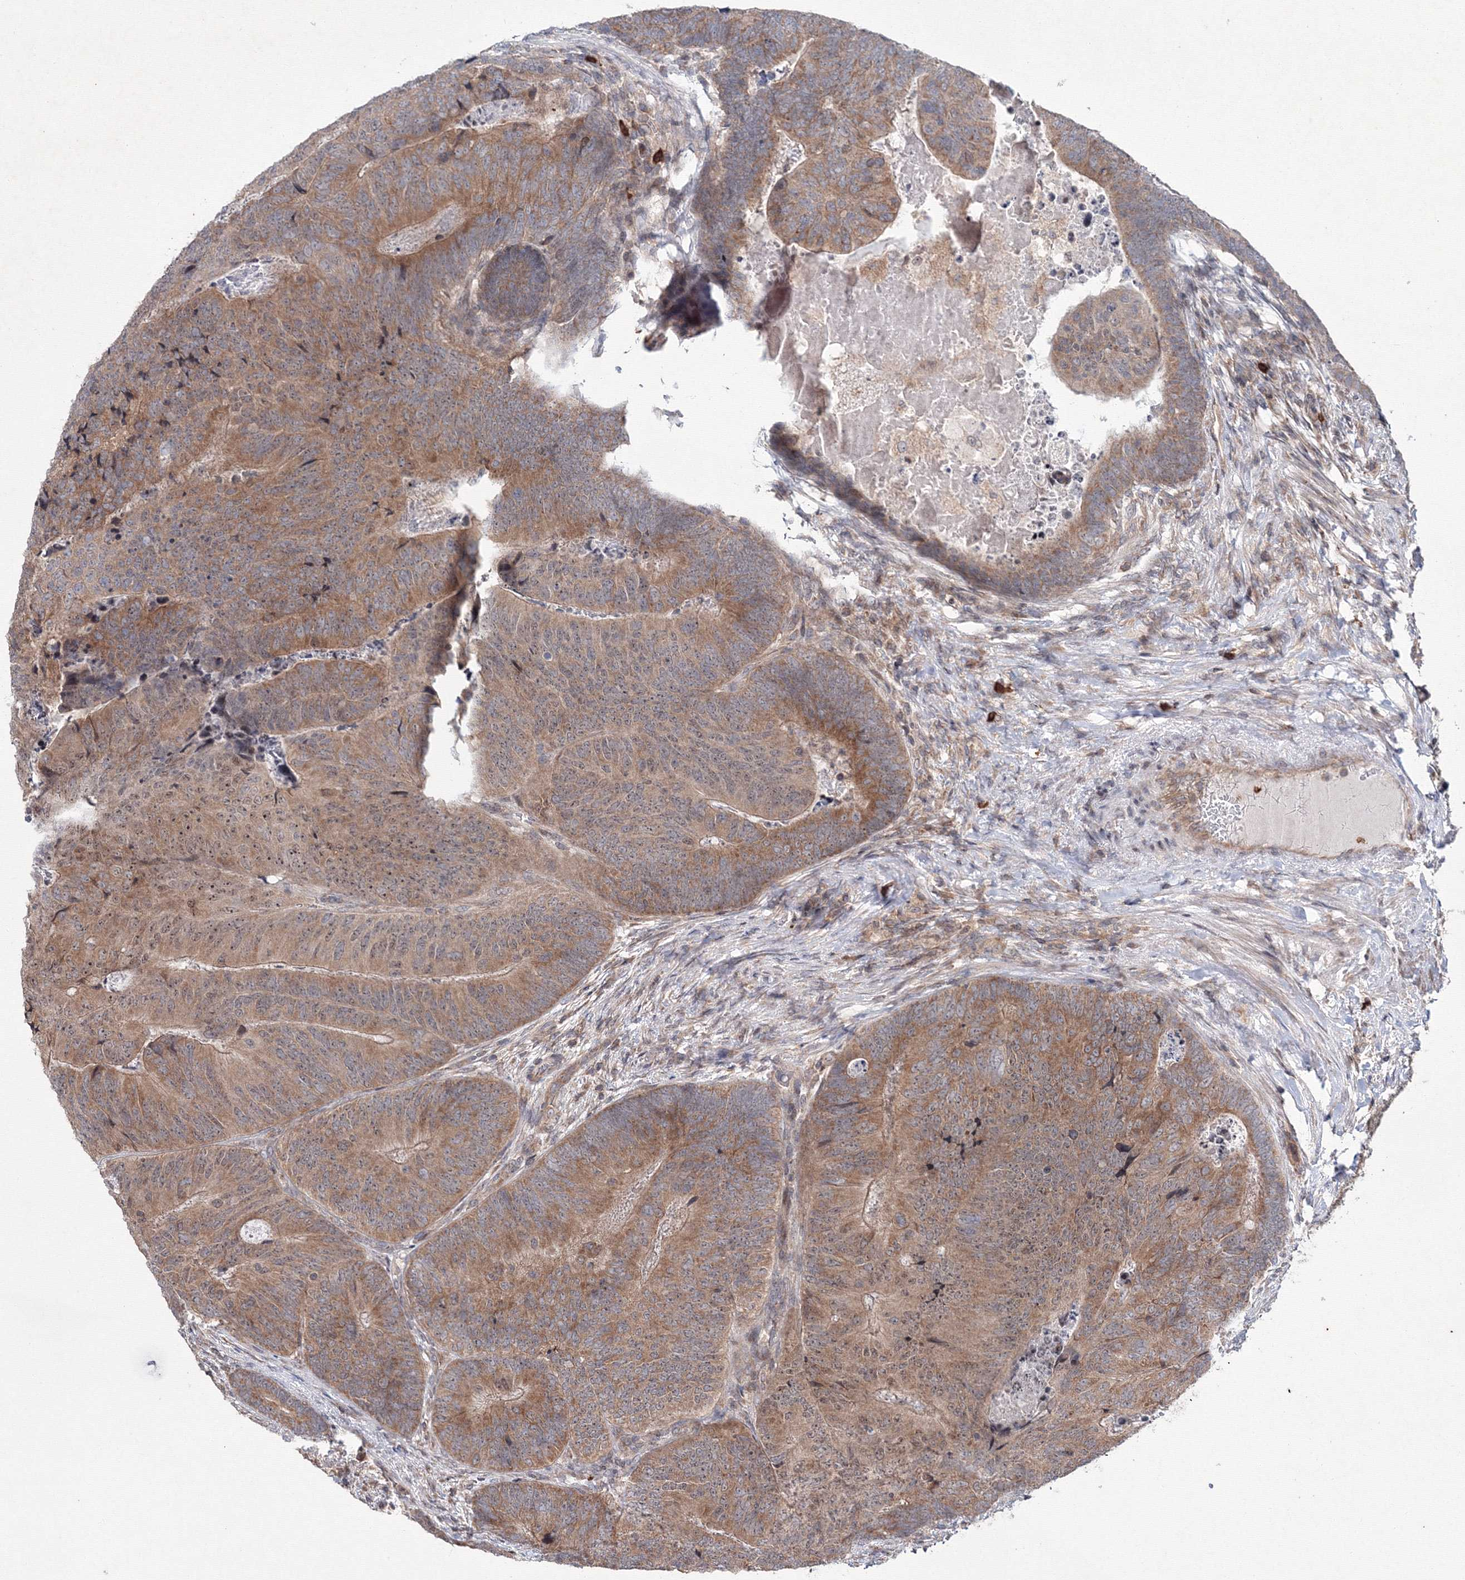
{"staining": {"intensity": "moderate", "quantity": ">75%", "location": "cytoplasmic/membranous,nuclear"}, "tissue": "colorectal cancer", "cell_type": "Tumor cells", "image_type": "cancer", "snomed": [{"axis": "morphology", "description": "Adenocarcinoma, NOS"}, {"axis": "topography", "description": "Colon"}], "caption": "Human colorectal cancer (adenocarcinoma) stained with a brown dye reveals moderate cytoplasmic/membranous and nuclear positive staining in about >75% of tumor cells.", "gene": "MKRN2", "patient": {"sex": "female", "age": 67}}